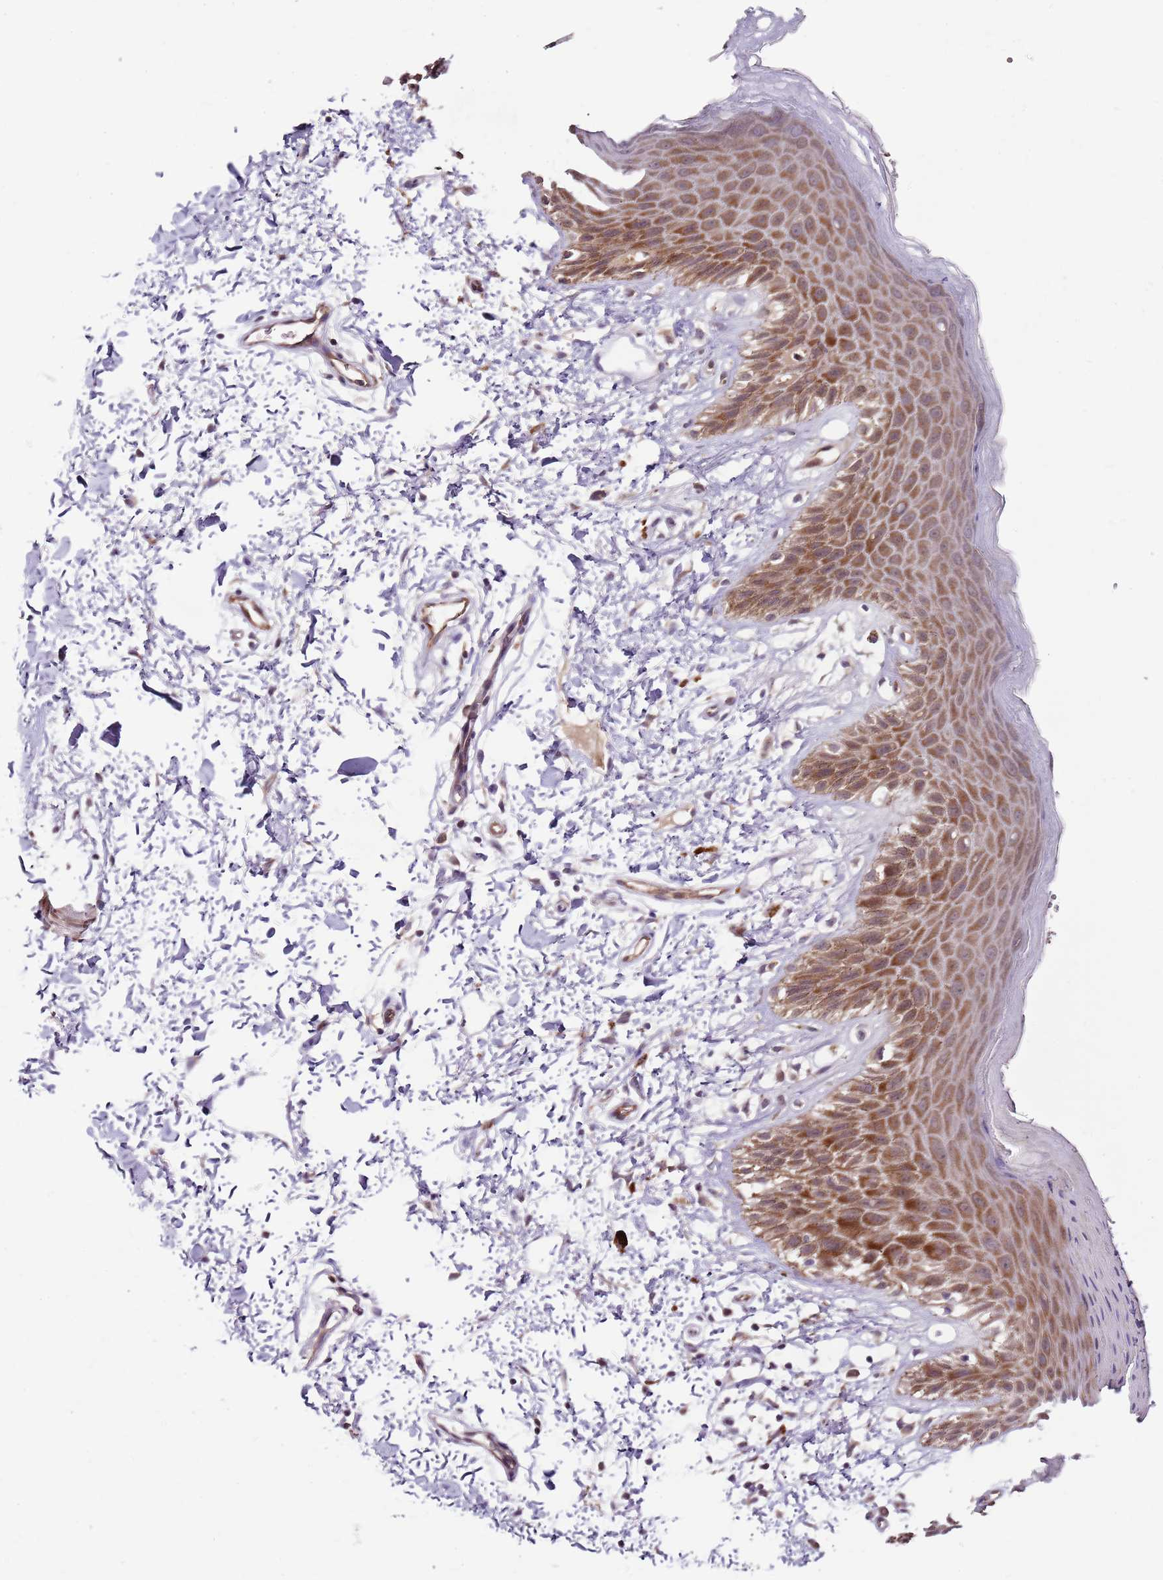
{"staining": {"intensity": "moderate", "quantity": ">75%", "location": "cytoplasmic/membranous"}, "tissue": "skin", "cell_type": "Epidermal cells", "image_type": "normal", "snomed": [{"axis": "morphology", "description": "Normal tissue, NOS"}, {"axis": "topography", "description": "Anal"}], "caption": "Immunohistochemistry (IHC) micrograph of unremarkable skin: human skin stained using immunohistochemistry (IHC) displays medium levels of moderate protein expression localized specifically in the cytoplasmic/membranous of epidermal cells, appearing as a cytoplasmic/membranous brown color.", "gene": "FBXL22", "patient": {"sex": "male", "age": 44}}